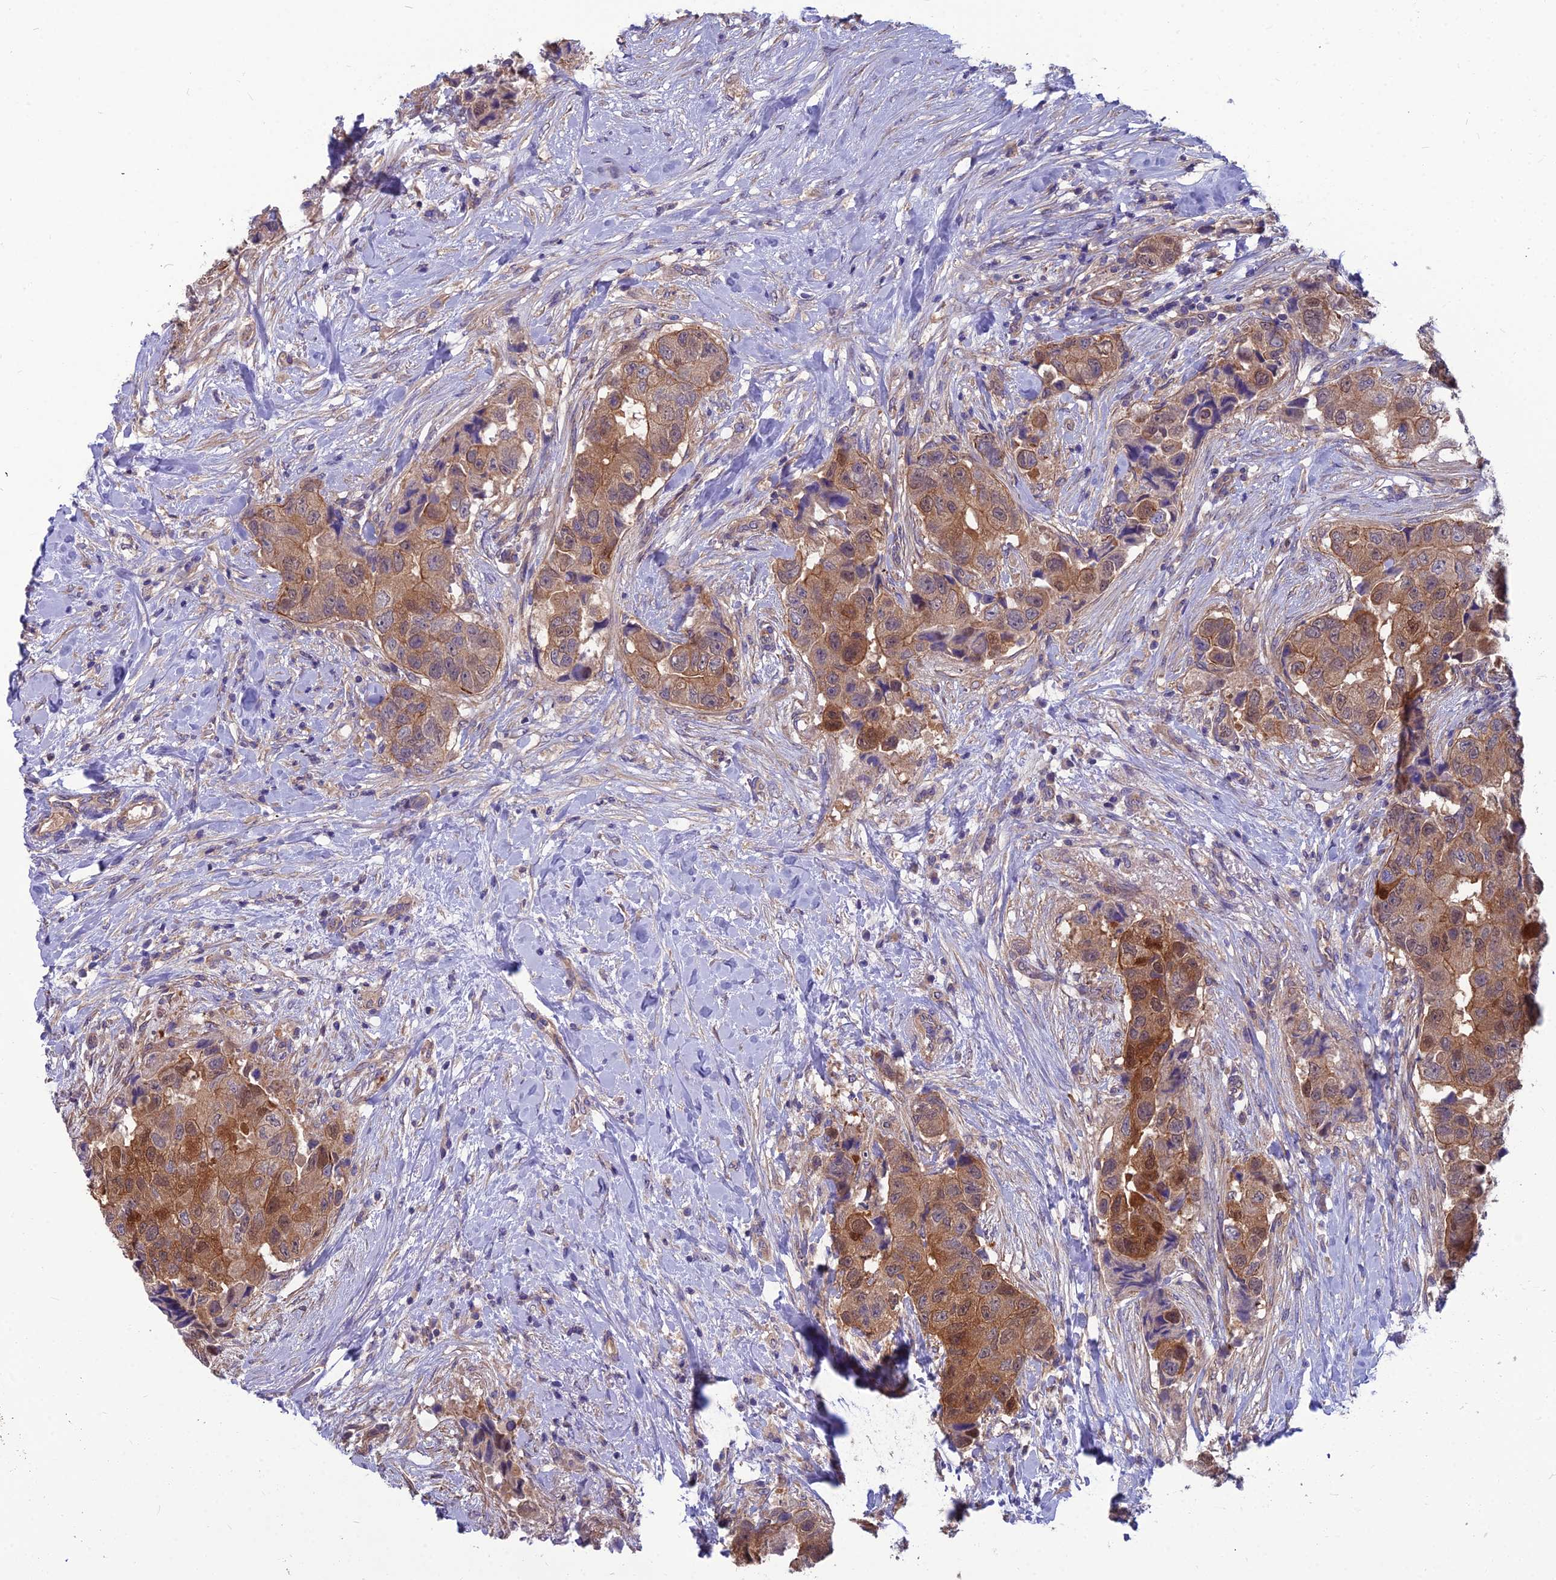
{"staining": {"intensity": "moderate", "quantity": ">75%", "location": "cytoplasmic/membranous,nuclear"}, "tissue": "breast cancer", "cell_type": "Tumor cells", "image_type": "cancer", "snomed": [{"axis": "morphology", "description": "Normal tissue, NOS"}, {"axis": "morphology", "description": "Duct carcinoma"}, {"axis": "topography", "description": "Breast"}], "caption": "Breast cancer stained with a brown dye demonstrates moderate cytoplasmic/membranous and nuclear positive expression in approximately >75% of tumor cells.", "gene": "MVD", "patient": {"sex": "female", "age": 62}}